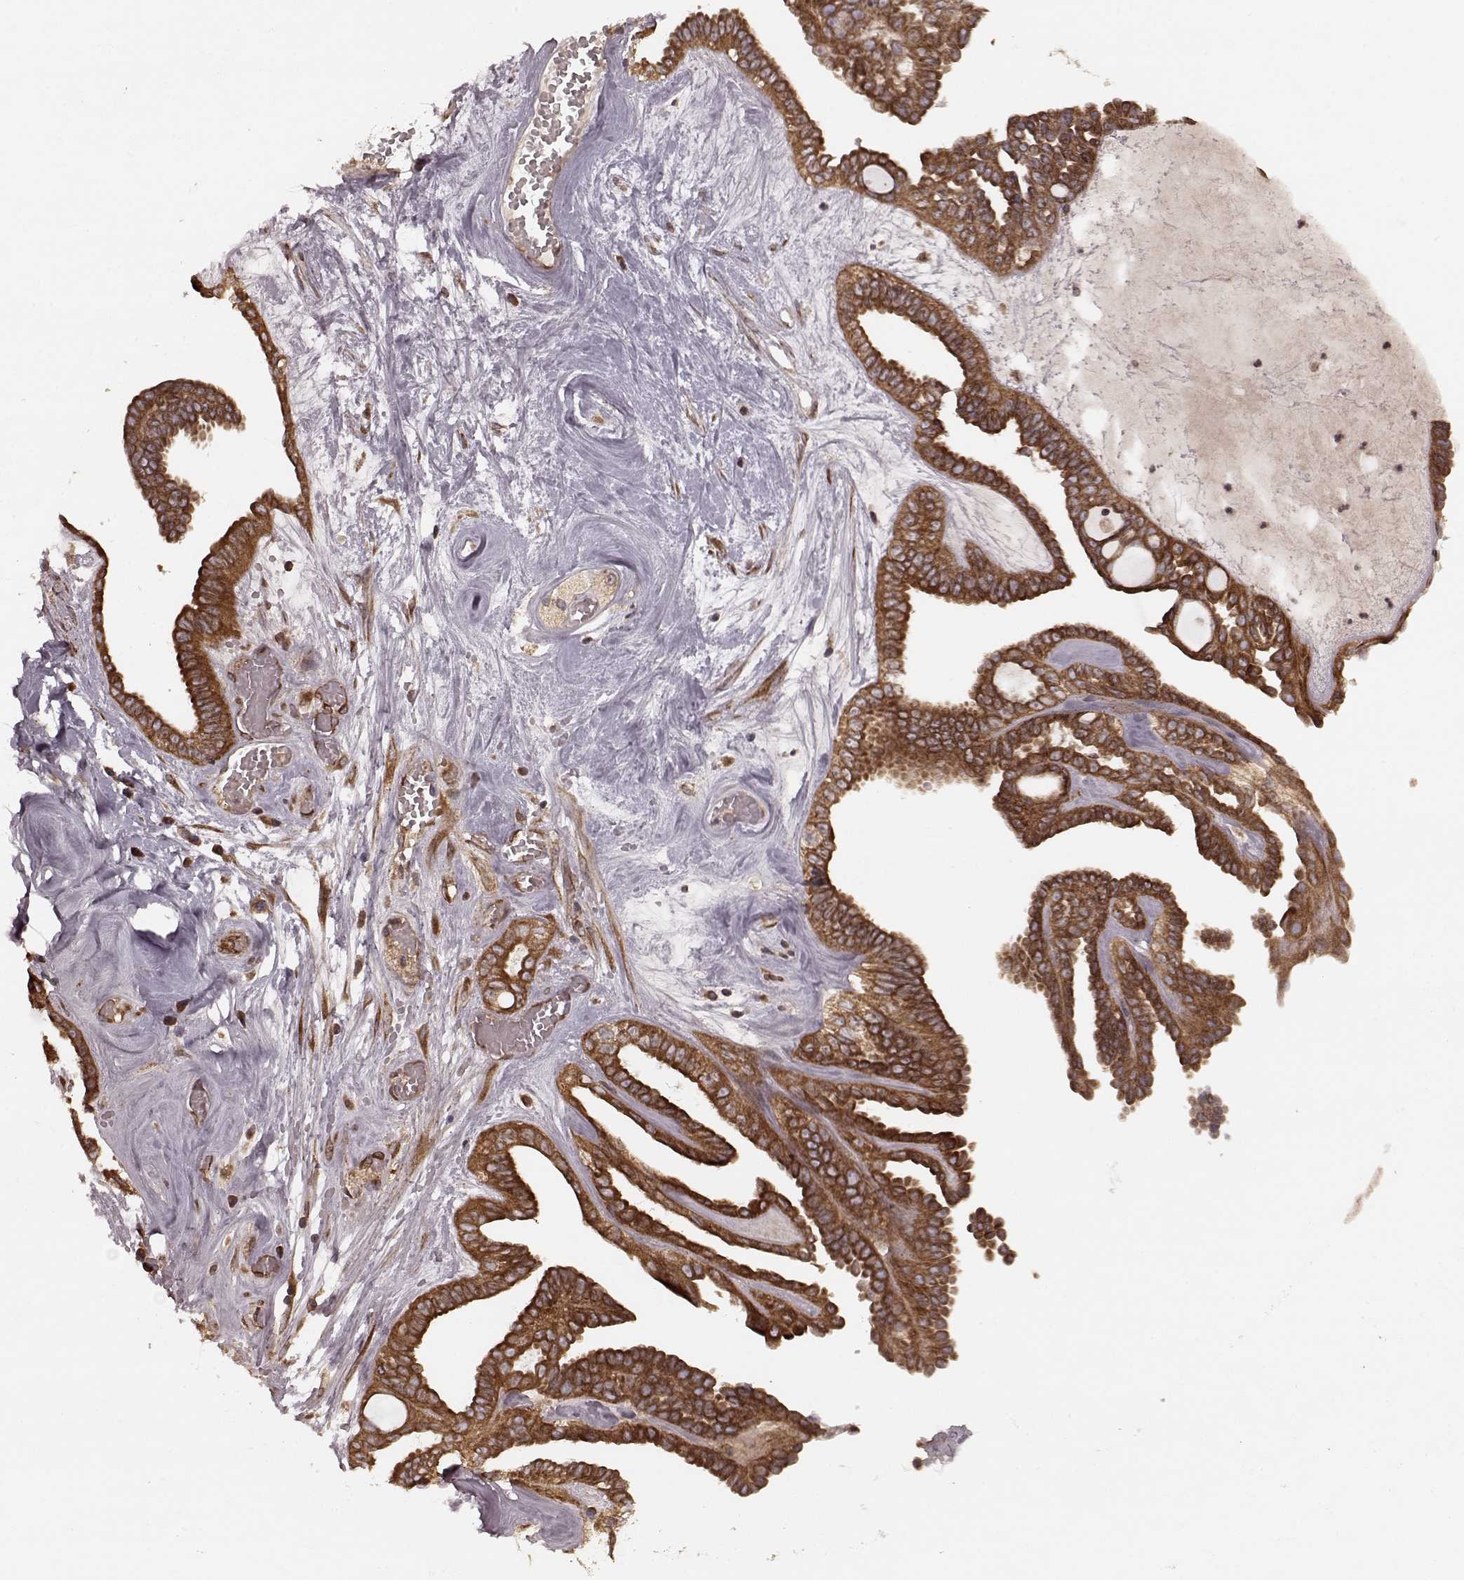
{"staining": {"intensity": "strong", "quantity": ">75%", "location": "cytoplasmic/membranous"}, "tissue": "ovarian cancer", "cell_type": "Tumor cells", "image_type": "cancer", "snomed": [{"axis": "morphology", "description": "Cystadenocarcinoma, serous, NOS"}, {"axis": "topography", "description": "Ovary"}], "caption": "A brown stain labels strong cytoplasmic/membranous expression of a protein in human ovarian serous cystadenocarcinoma tumor cells.", "gene": "AGPAT1", "patient": {"sex": "female", "age": 71}}